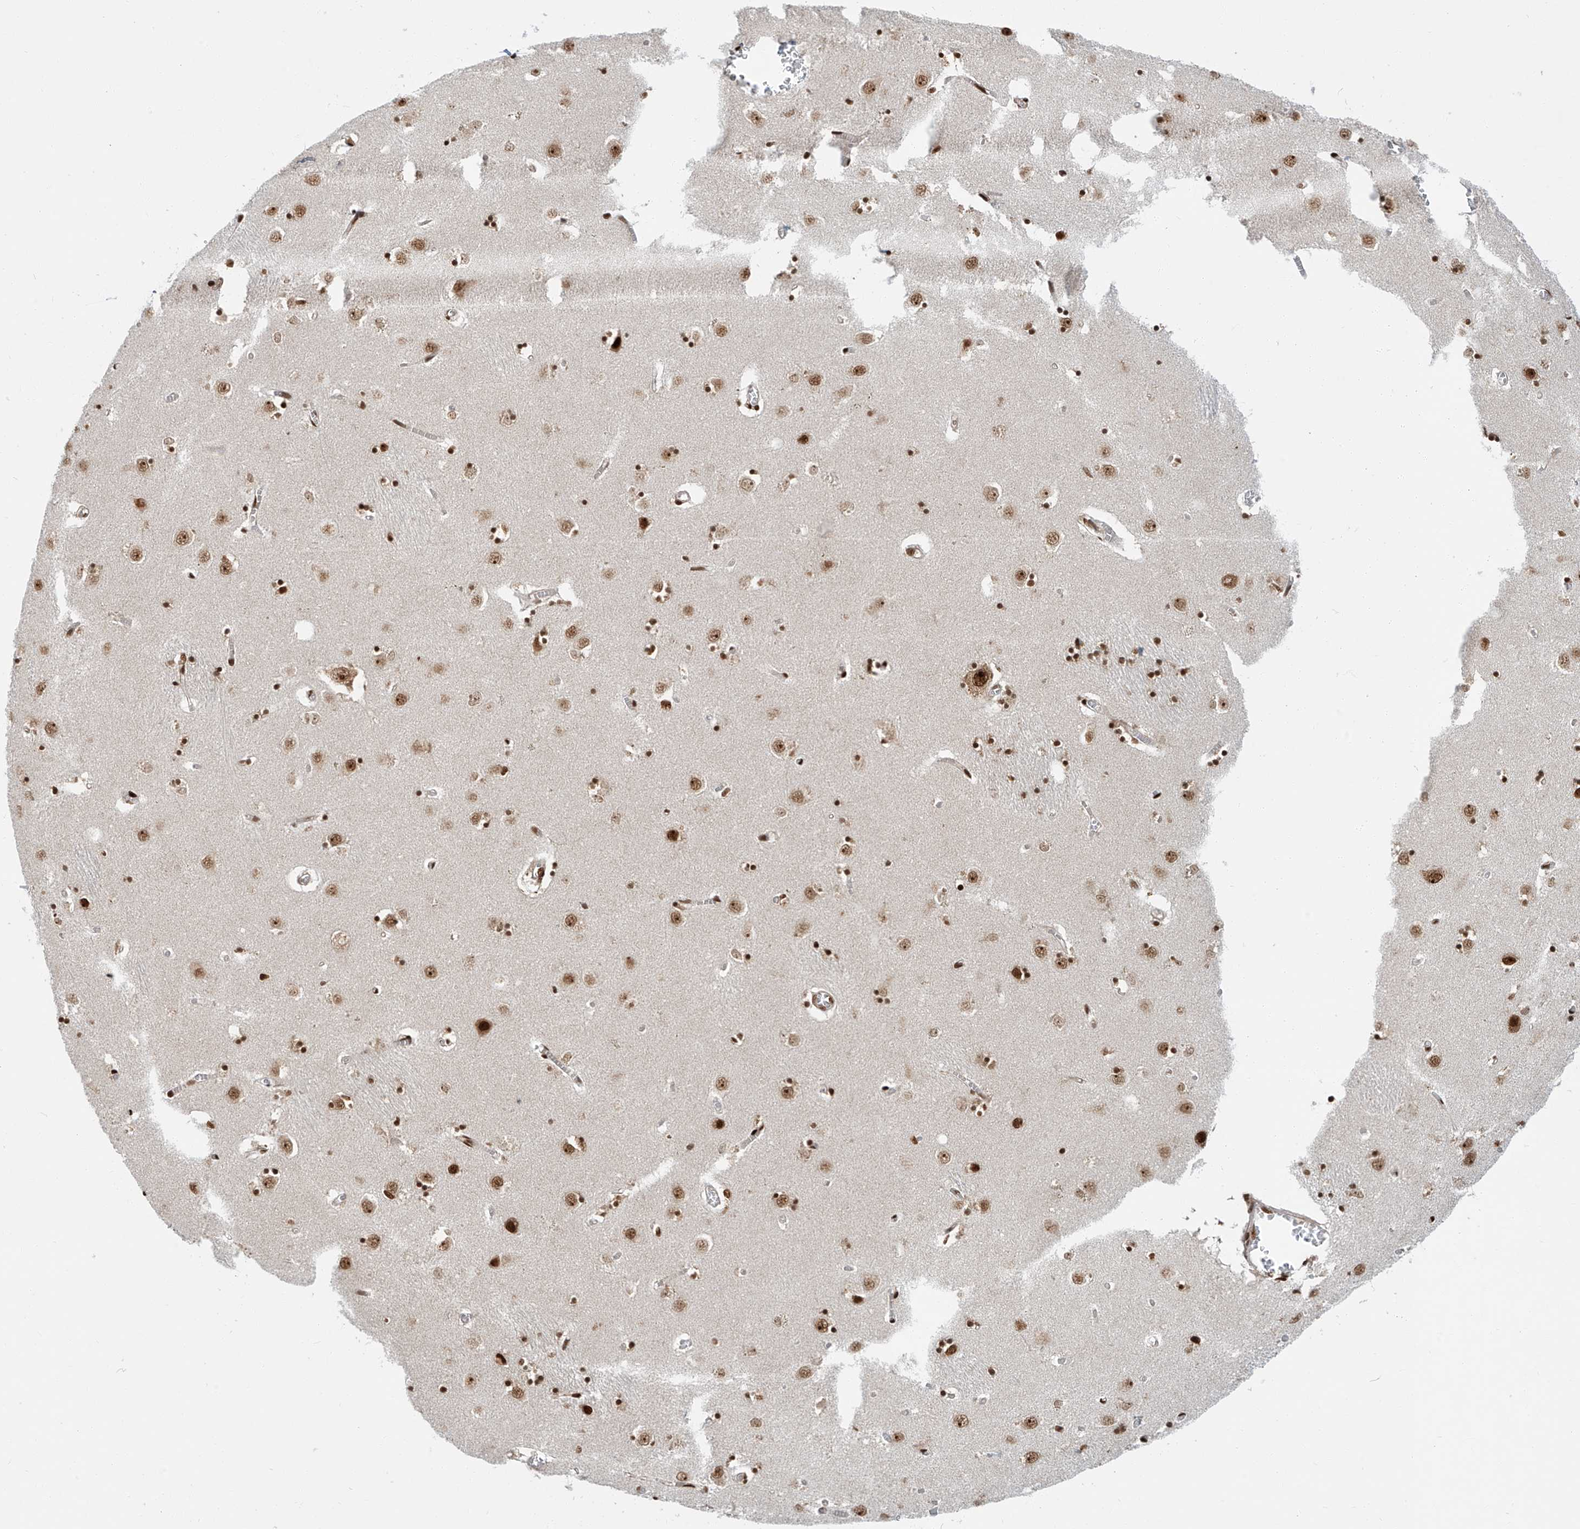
{"staining": {"intensity": "strong", "quantity": ">75%", "location": "nuclear"}, "tissue": "caudate", "cell_type": "Glial cells", "image_type": "normal", "snomed": [{"axis": "morphology", "description": "Normal tissue, NOS"}, {"axis": "topography", "description": "Lateral ventricle wall"}], "caption": "Strong nuclear expression for a protein is appreciated in about >75% of glial cells of unremarkable caudate using immunohistochemistry (IHC).", "gene": "FAM193B", "patient": {"sex": "male", "age": 70}}